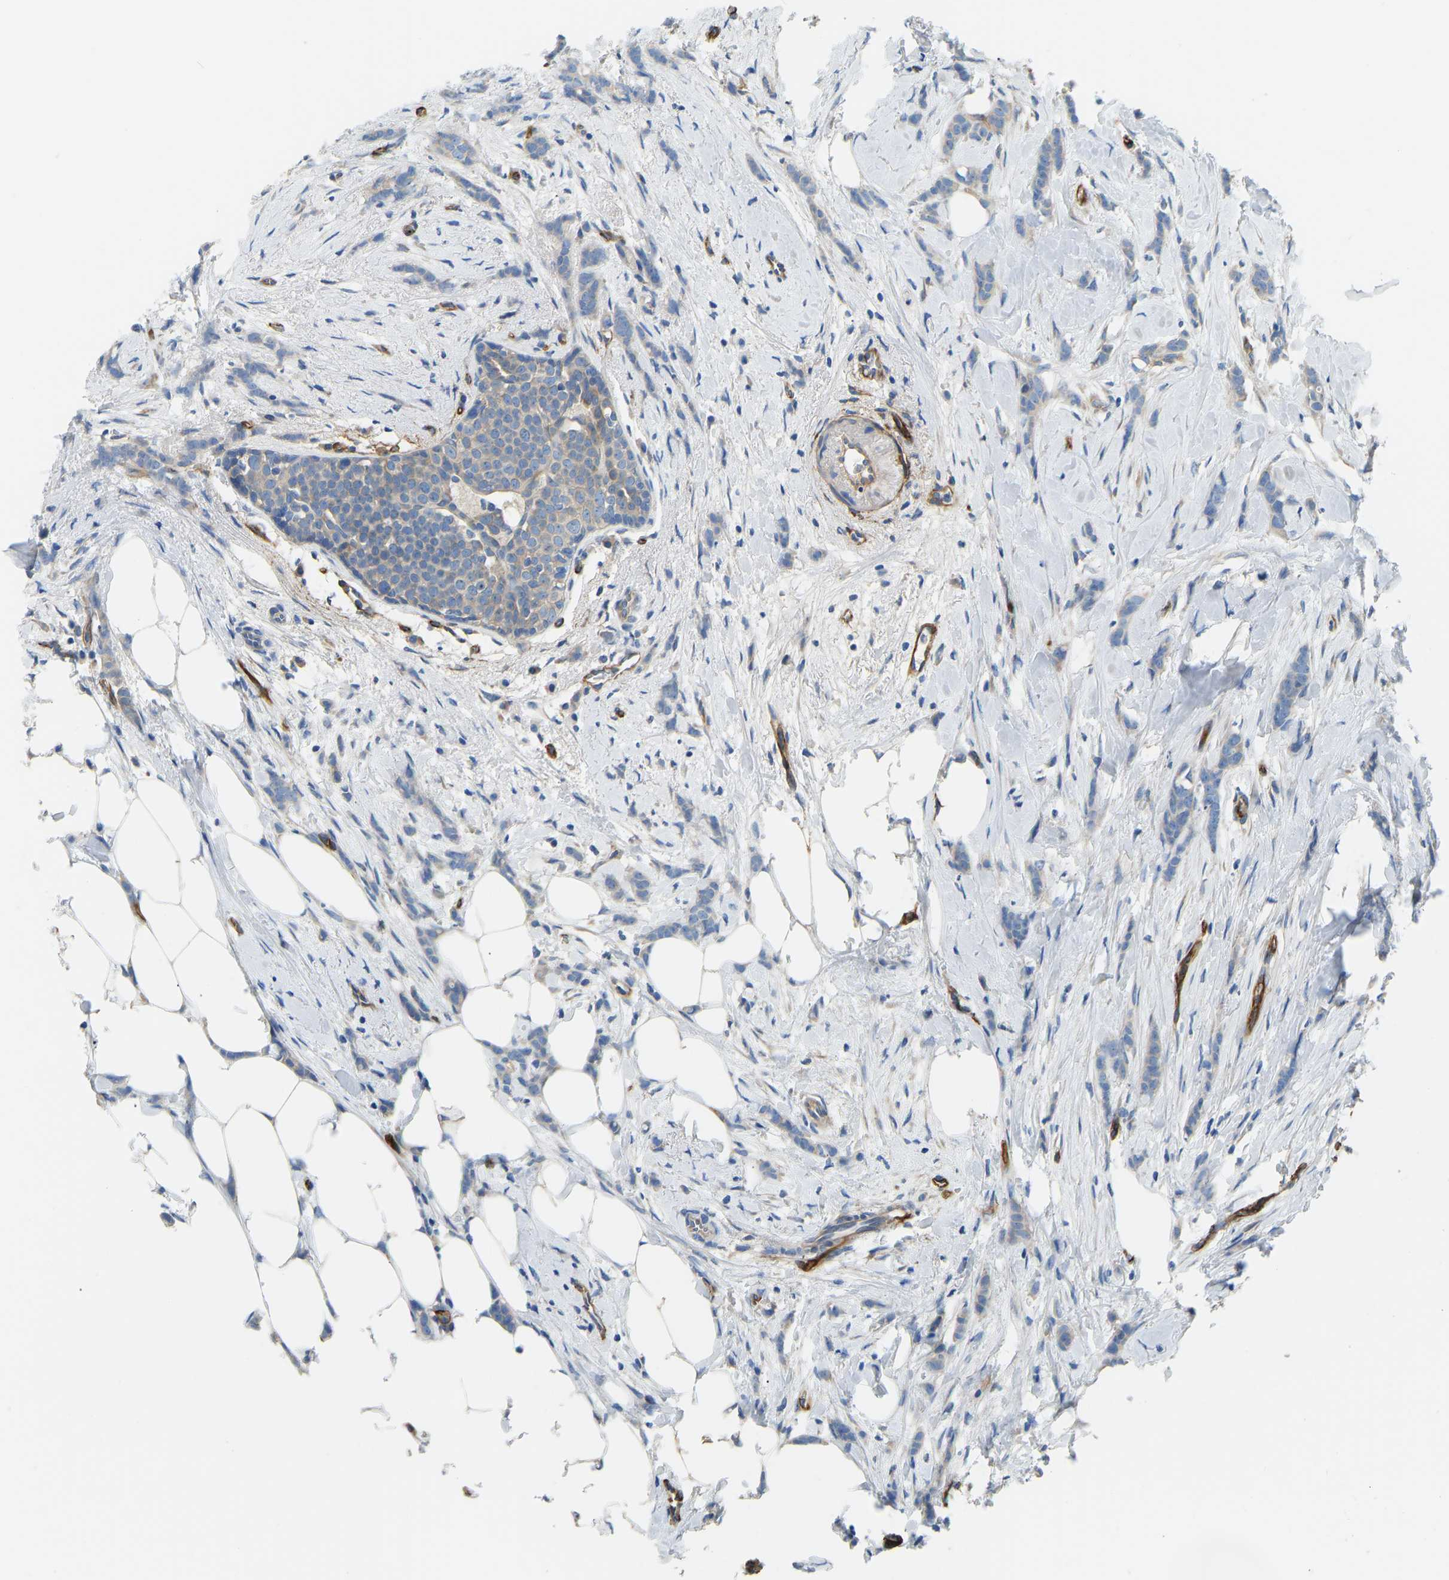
{"staining": {"intensity": "weak", "quantity": "<25%", "location": "cytoplasmic/membranous"}, "tissue": "breast cancer", "cell_type": "Tumor cells", "image_type": "cancer", "snomed": [{"axis": "morphology", "description": "Lobular carcinoma, in situ"}, {"axis": "morphology", "description": "Lobular carcinoma"}, {"axis": "topography", "description": "Breast"}], "caption": "IHC micrograph of neoplastic tissue: breast cancer (lobular carcinoma) stained with DAB exhibits no significant protein positivity in tumor cells. (Brightfield microscopy of DAB immunohistochemistry (IHC) at high magnification).", "gene": "COL15A1", "patient": {"sex": "female", "age": 41}}